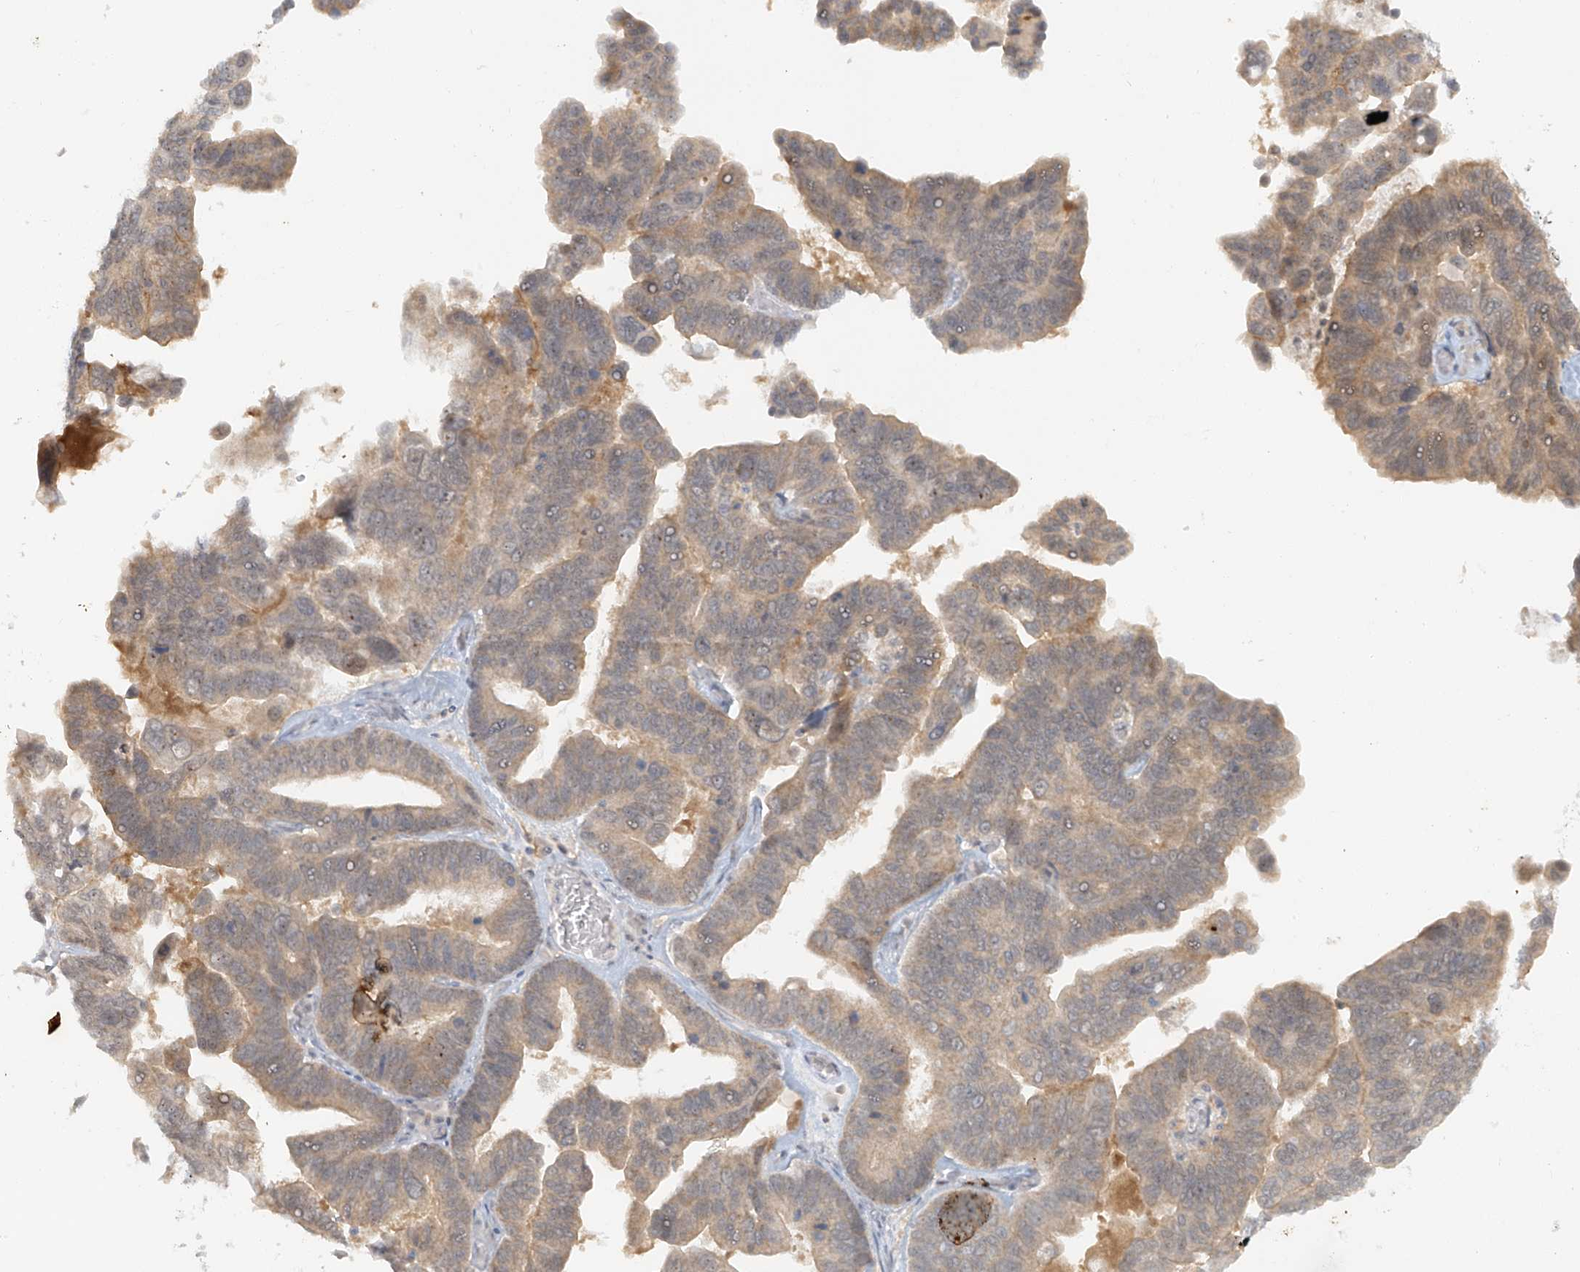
{"staining": {"intensity": "moderate", "quantity": ">75%", "location": "cytoplasmic/membranous"}, "tissue": "ovarian cancer", "cell_type": "Tumor cells", "image_type": "cancer", "snomed": [{"axis": "morphology", "description": "Cystadenocarcinoma, serous, NOS"}, {"axis": "topography", "description": "Ovary"}], "caption": "Immunohistochemical staining of ovarian serous cystadenocarcinoma shows medium levels of moderate cytoplasmic/membranous protein positivity in approximately >75% of tumor cells.", "gene": "MIPEP", "patient": {"sex": "female", "age": 56}}